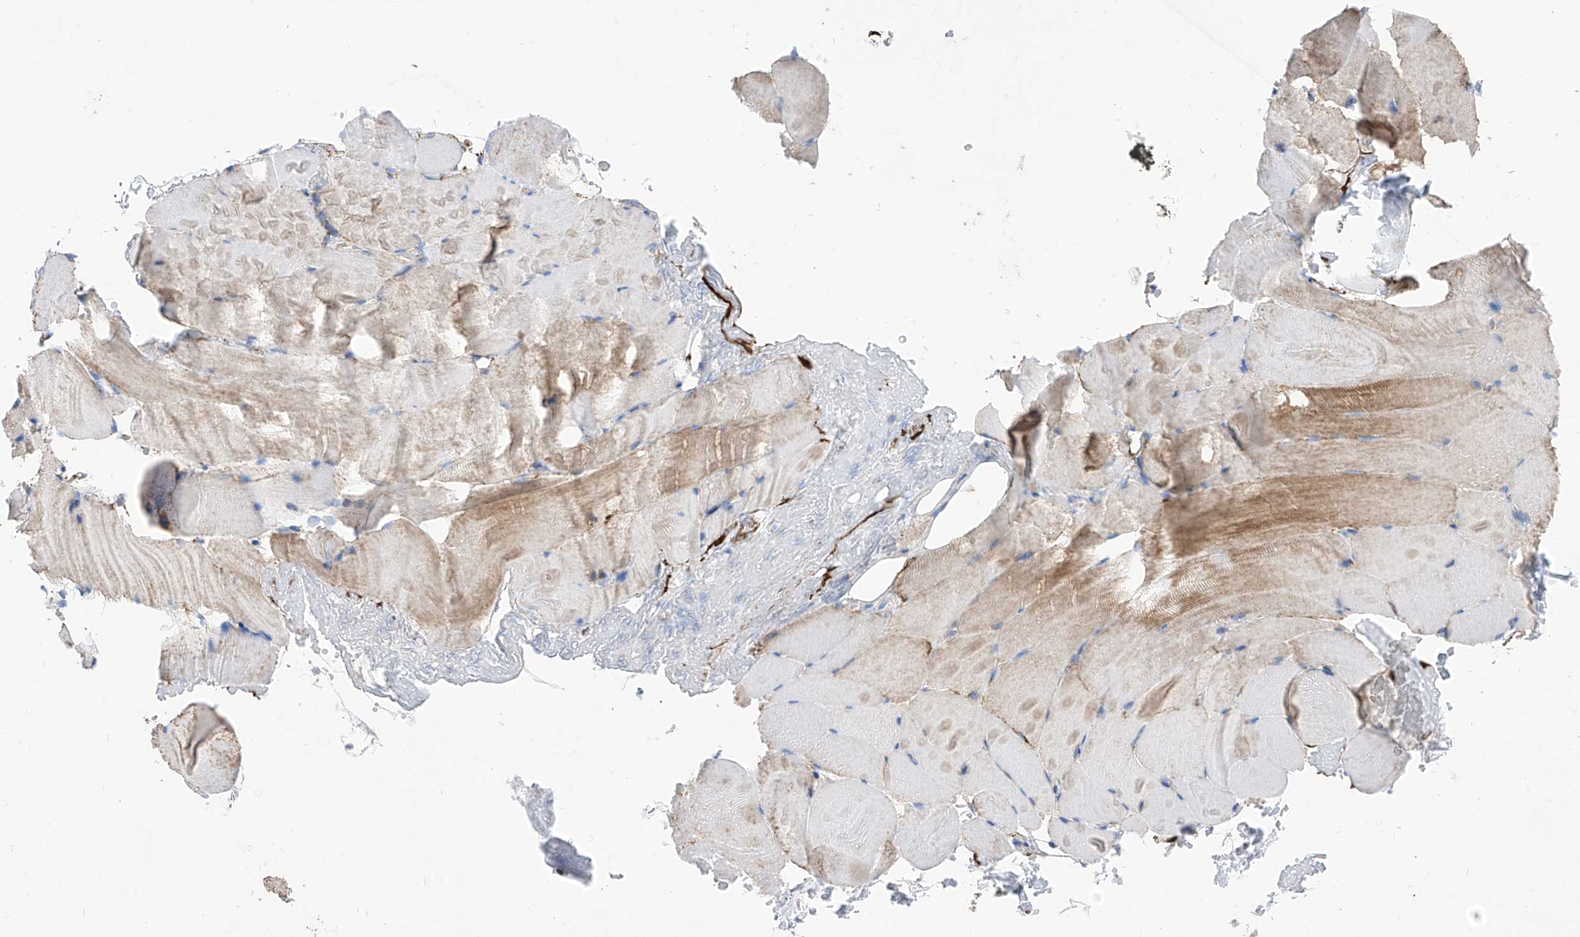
{"staining": {"intensity": "moderate", "quantity": "<25%", "location": "cytoplasmic/membranous"}, "tissue": "skeletal muscle", "cell_type": "Myocytes", "image_type": "normal", "snomed": [{"axis": "morphology", "description": "Normal tissue, NOS"}, {"axis": "topography", "description": "Skeletal muscle"}, {"axis": "topography", "description": "Parathyroid gland"}], "caption": "This histopathology image displays immunohistochemistry (IHC) staining of benign skeletal muscle, with low moderate cytoplasmic/membranous expression in approximately <25% of myocytes.", "gene": "SRBD1", "patient": {"sex": "female", "age": 37}}